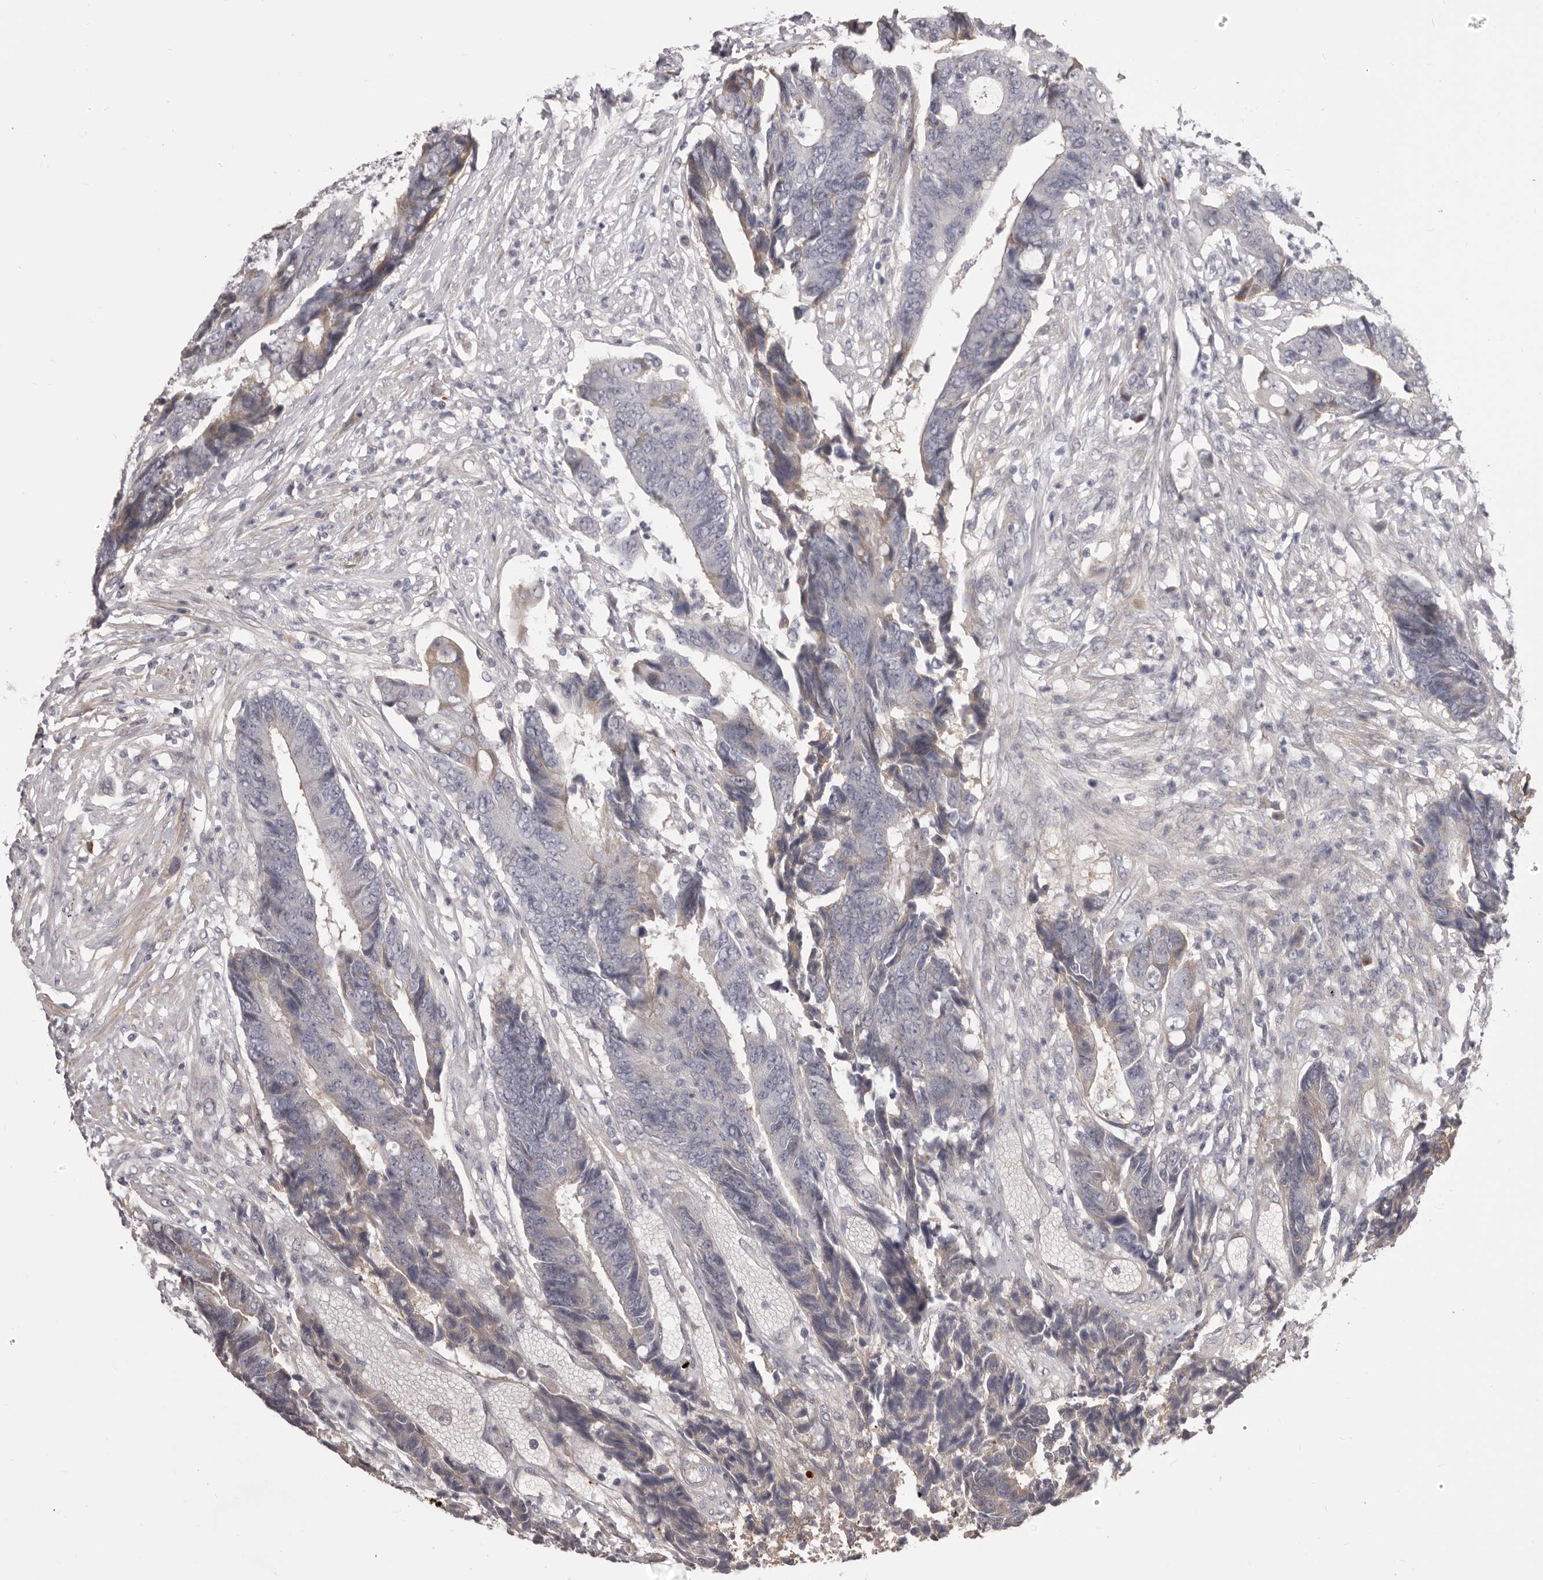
{"staining": {"intensity": "weak", "quantity": "<25%", "location": "cytoplasmic/membranous"}, "tissue": "colorectal cancer", "cell_type": "Tumor cells", "image_type": "cancer", "snomed": [{"axis": "morphology", "description": "Adenocarcinoma, NOS"}, {"axis": "topography", "description": "Rectum"}], "caption": "The IHC image has no significant staining in tumor cells of colorectal adenocarcinoma tissue.", "gene": "OTUD3", "patient": {"sex": "male", "age": 84}}